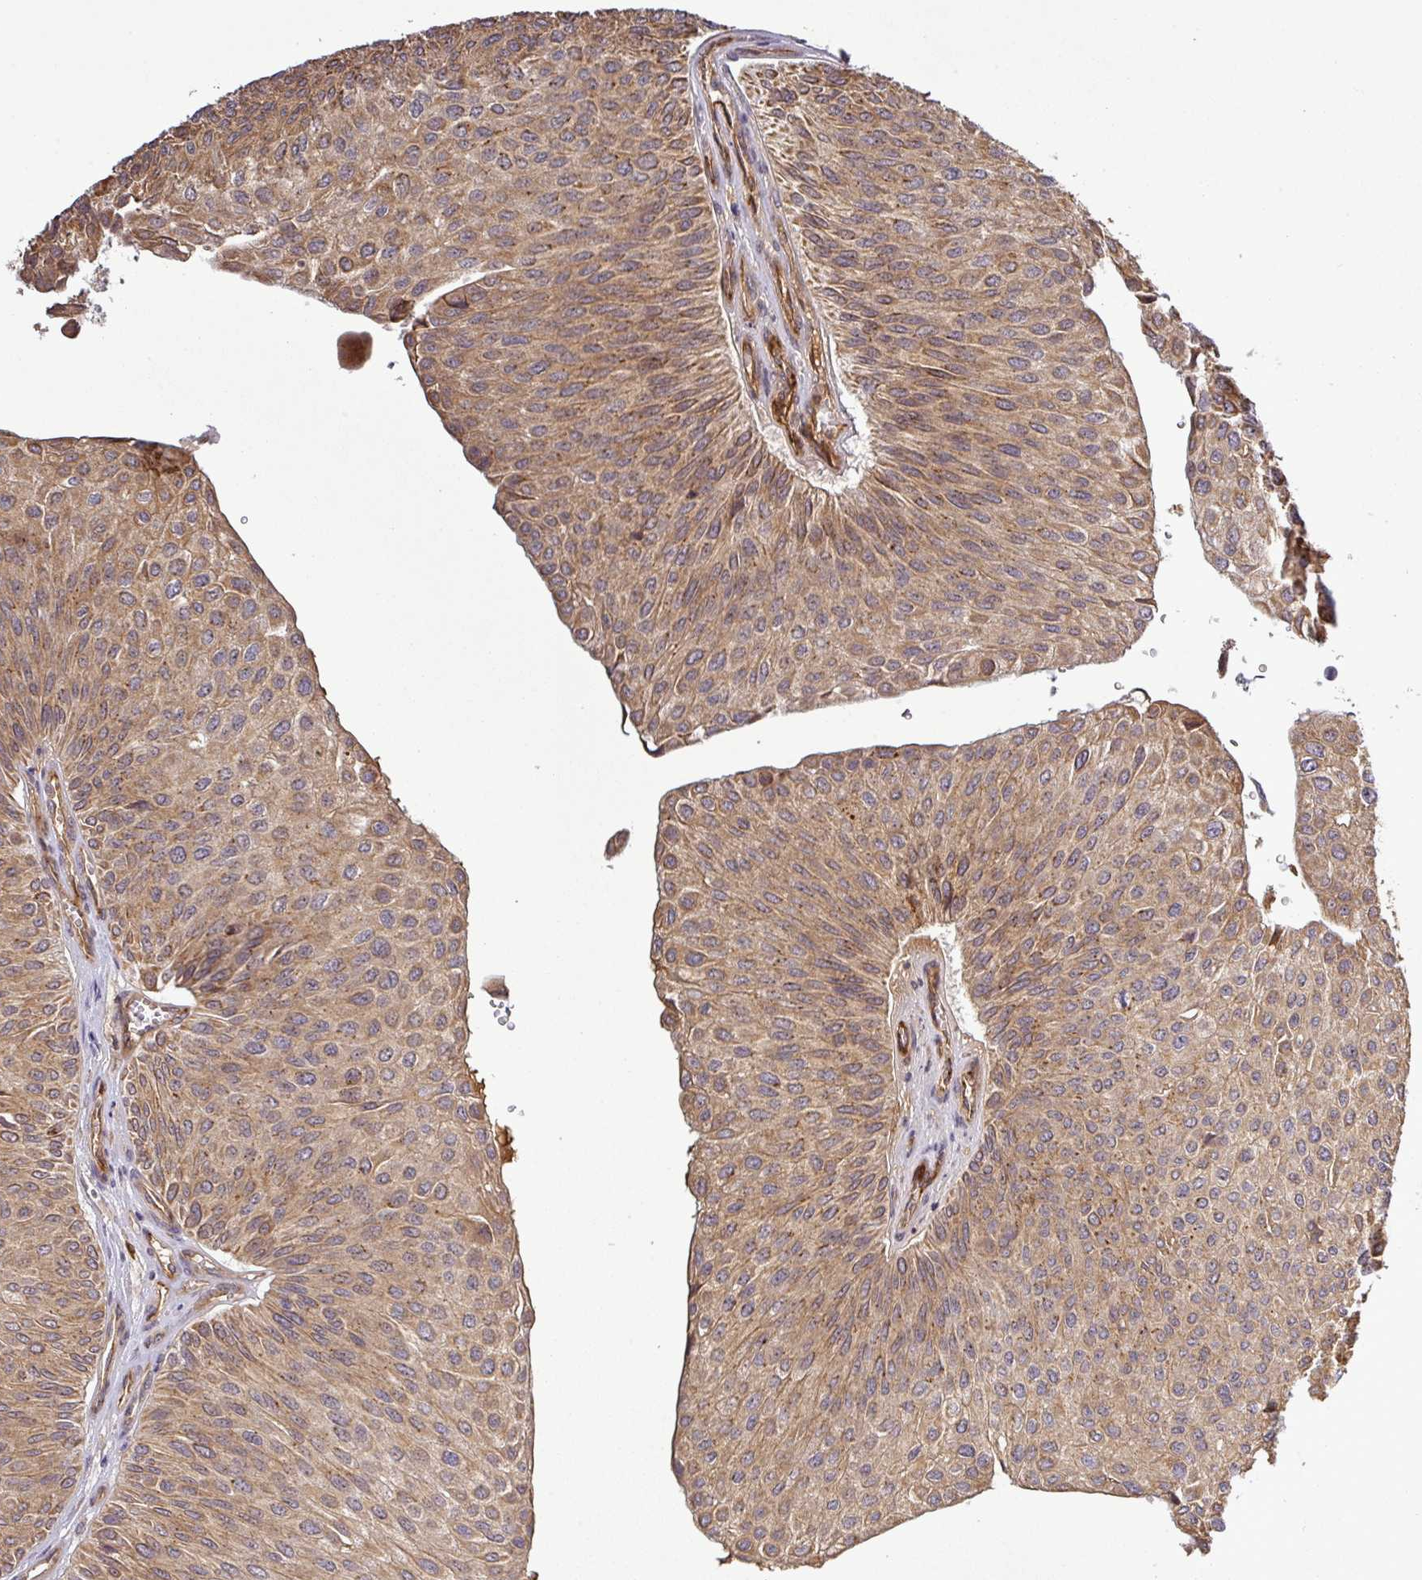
{"staining": {"intensity": "moderate", "quantity": ">75%", "location": "cytoplasmic/membranous"}, "tissue": "urothelial cancer", "cell_type": "Tumor cells", "image_type": "cancer", "snomed": [{"axis": "morphology", "description": "Urothelial carcinoma, NOS"}, {"axis": "topography", "description": "Urinary bladder"}], "caption": "Immunohistochemical staining of human urothelial cancer demonstrates moderate cytoplasmic/membranous protein staining in approximately >75% of tumor cells. Nuclei are stained in blue.", "gene": "PCDH1", "patient": {"sex": "male", "age": 67}}